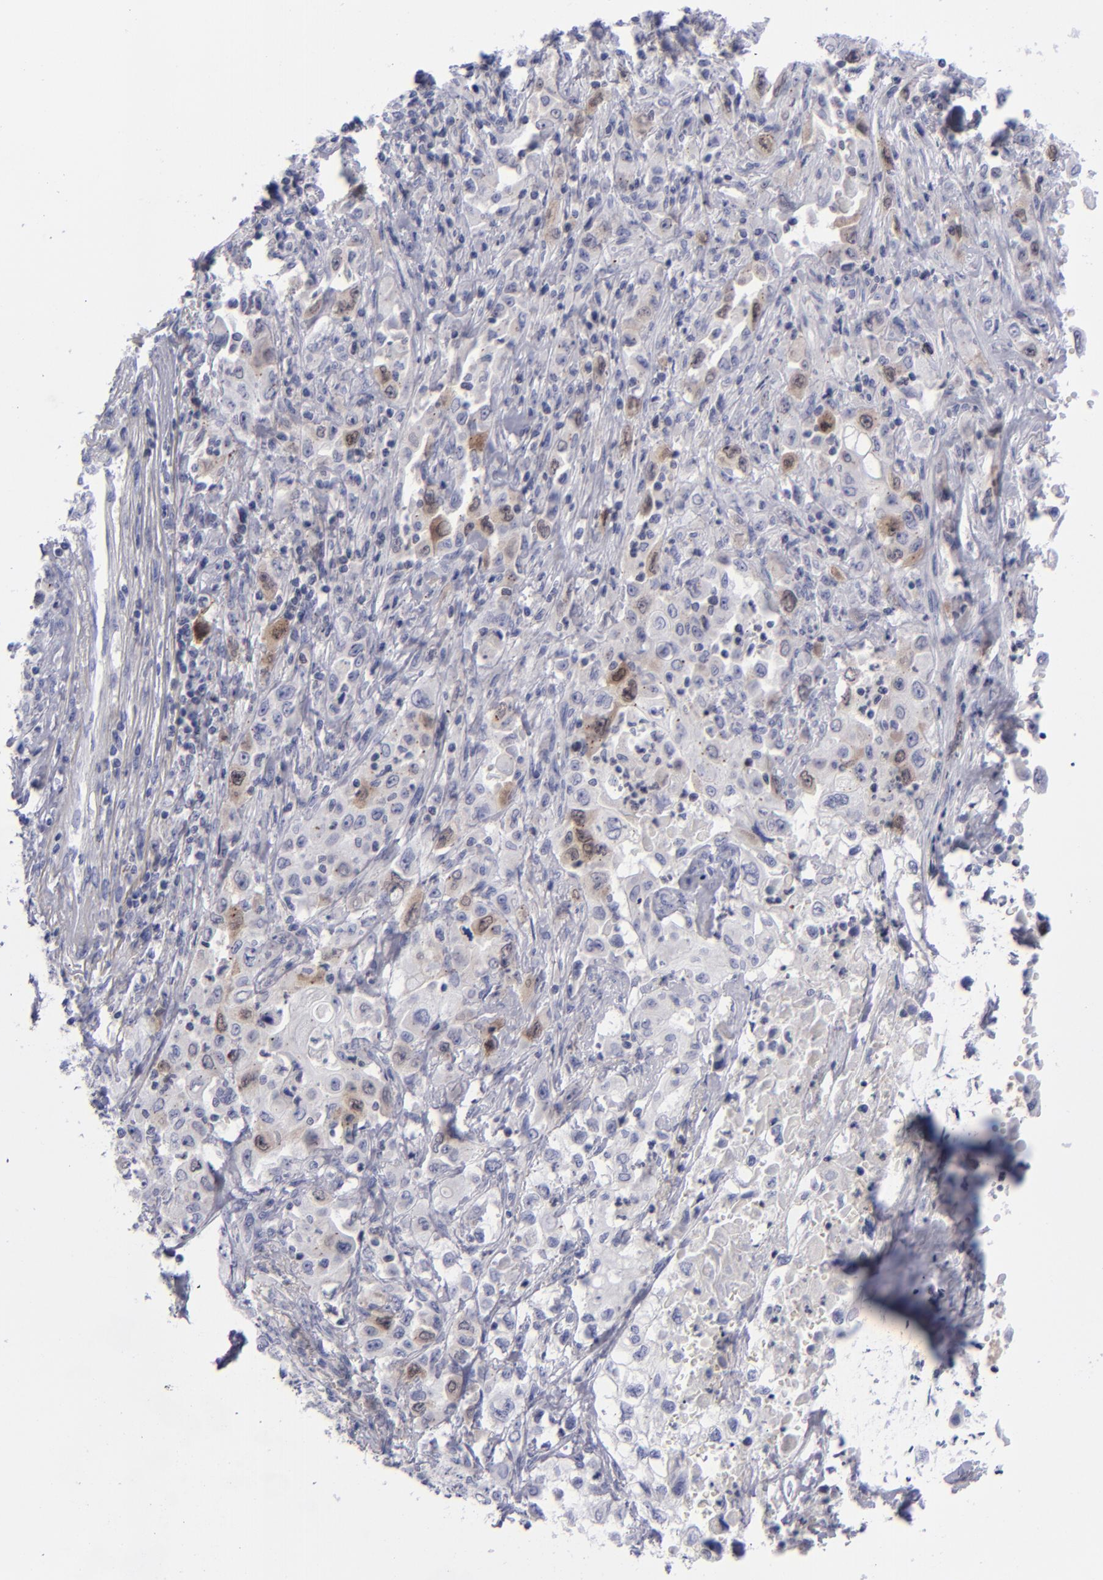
{"staining": {"intensity": "weak", "quantity": "<25%", "location": "nuclear"}, "tissue": "pancreatic cancer", "cell_type": "Tumor cells", "image_type": "cancer", "snomed": [{"axis": "morphology", "description": "Adenocarcinoma, NOS"}, {"axis": "topography", "description": "Pancreas"}], "caption": "Adenocarcinoma (pancreatic) was stained to show a protein in brown. There is no significant staining in tumor cells.", "gene": "AURKA", "patient": {"sex": "male", "age": 70}}